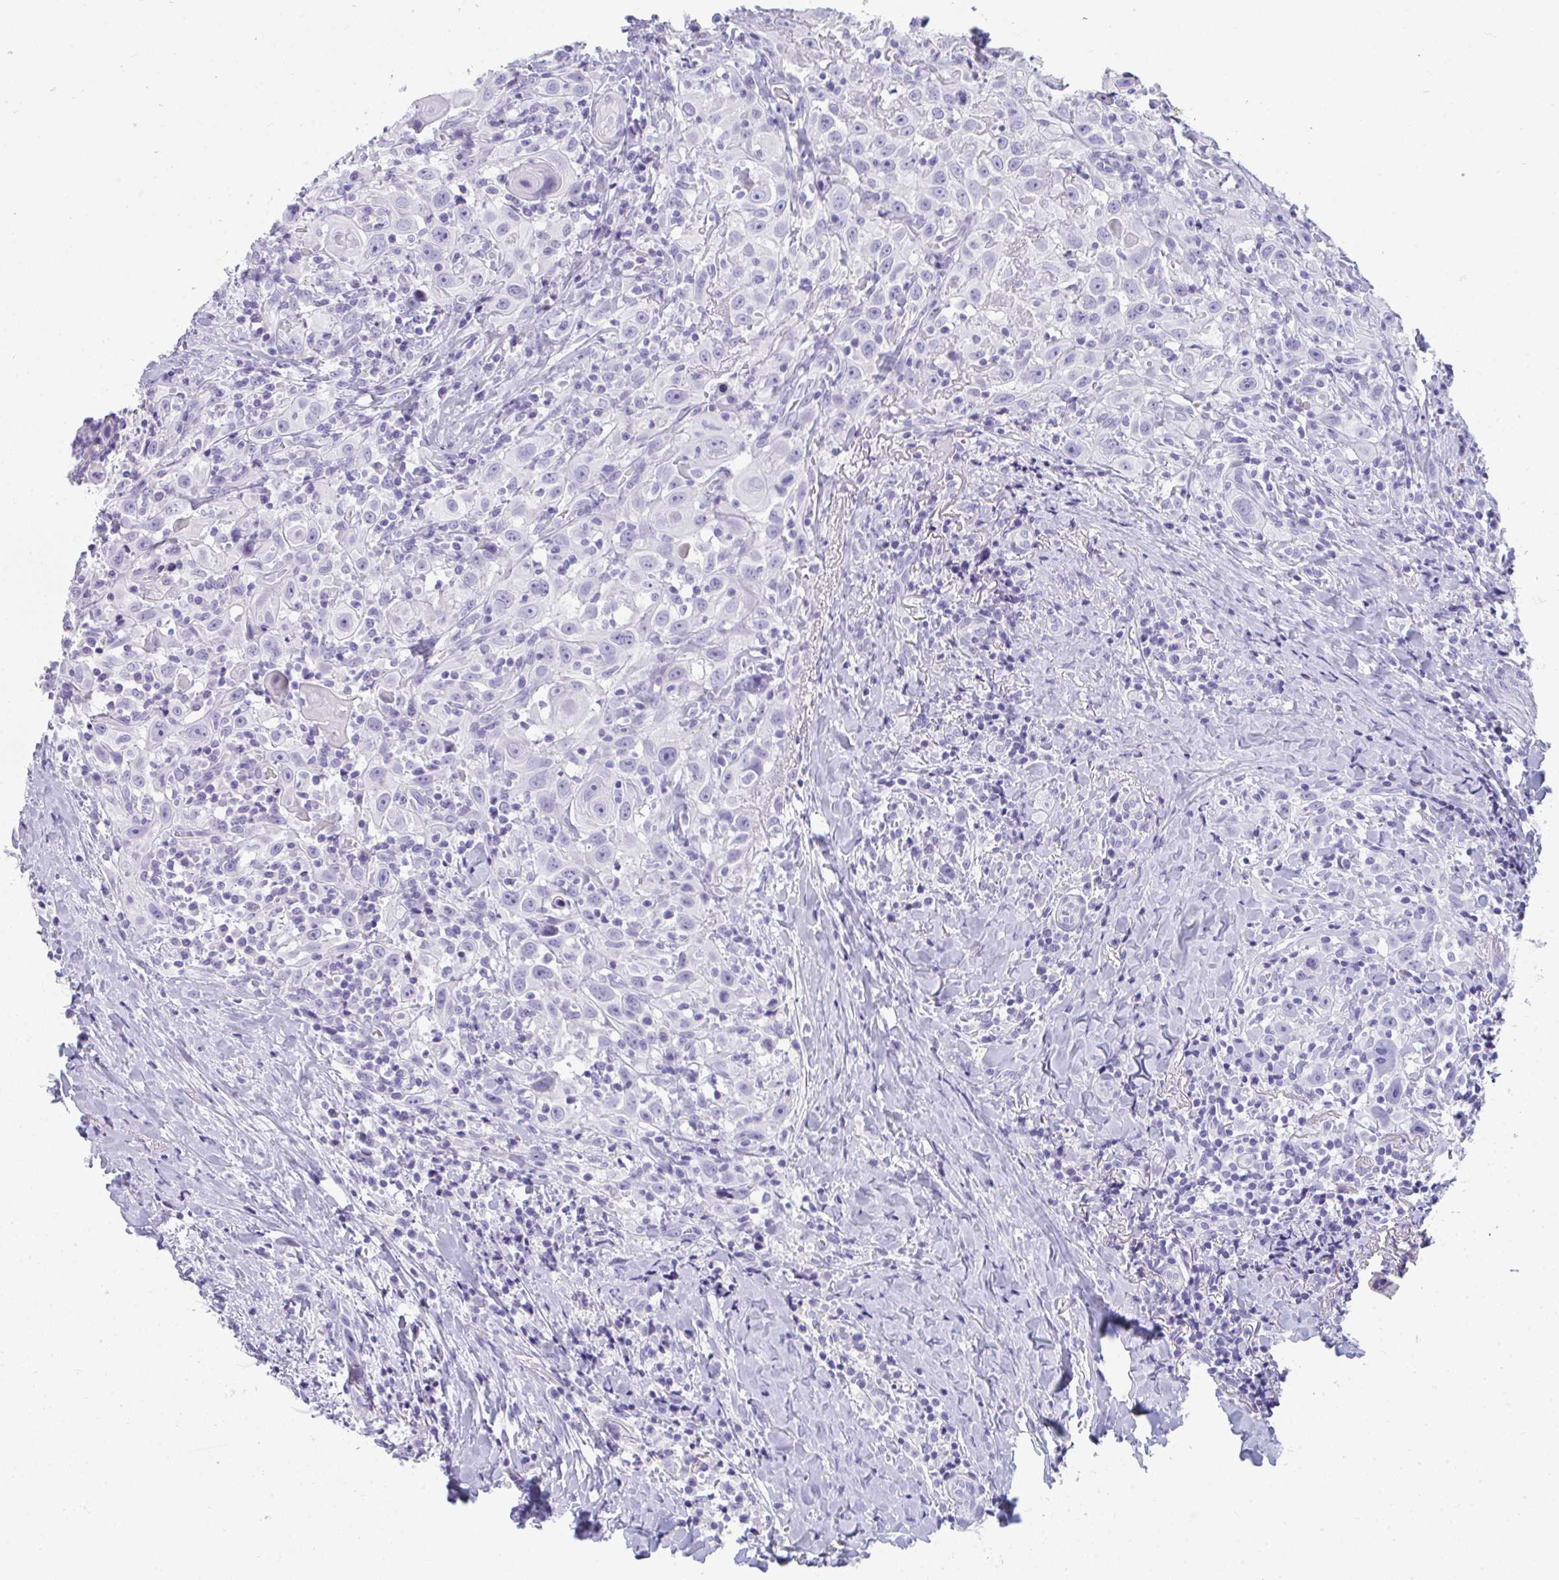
{"staining": {"intensity": "negative", "quantity": "none", "location": "none"}, "tissue": "head and neck cancer", "cell_type": "Tumor cells", "image_type": "cancer", "snomed": [{"axis": "morphology", "description": "Squamous cell carcinoma, NOS"}, {"axis": "topography", "description": "Head-Neck"}], "caption": "The immunohistochemistry (IHC) photomicrograph has no significant staining in tumor cells of squamous cell carcinoma (head and neck) tissue.", "gene": "TTC30B", "patient": {"sex": "female", "age": 95}}